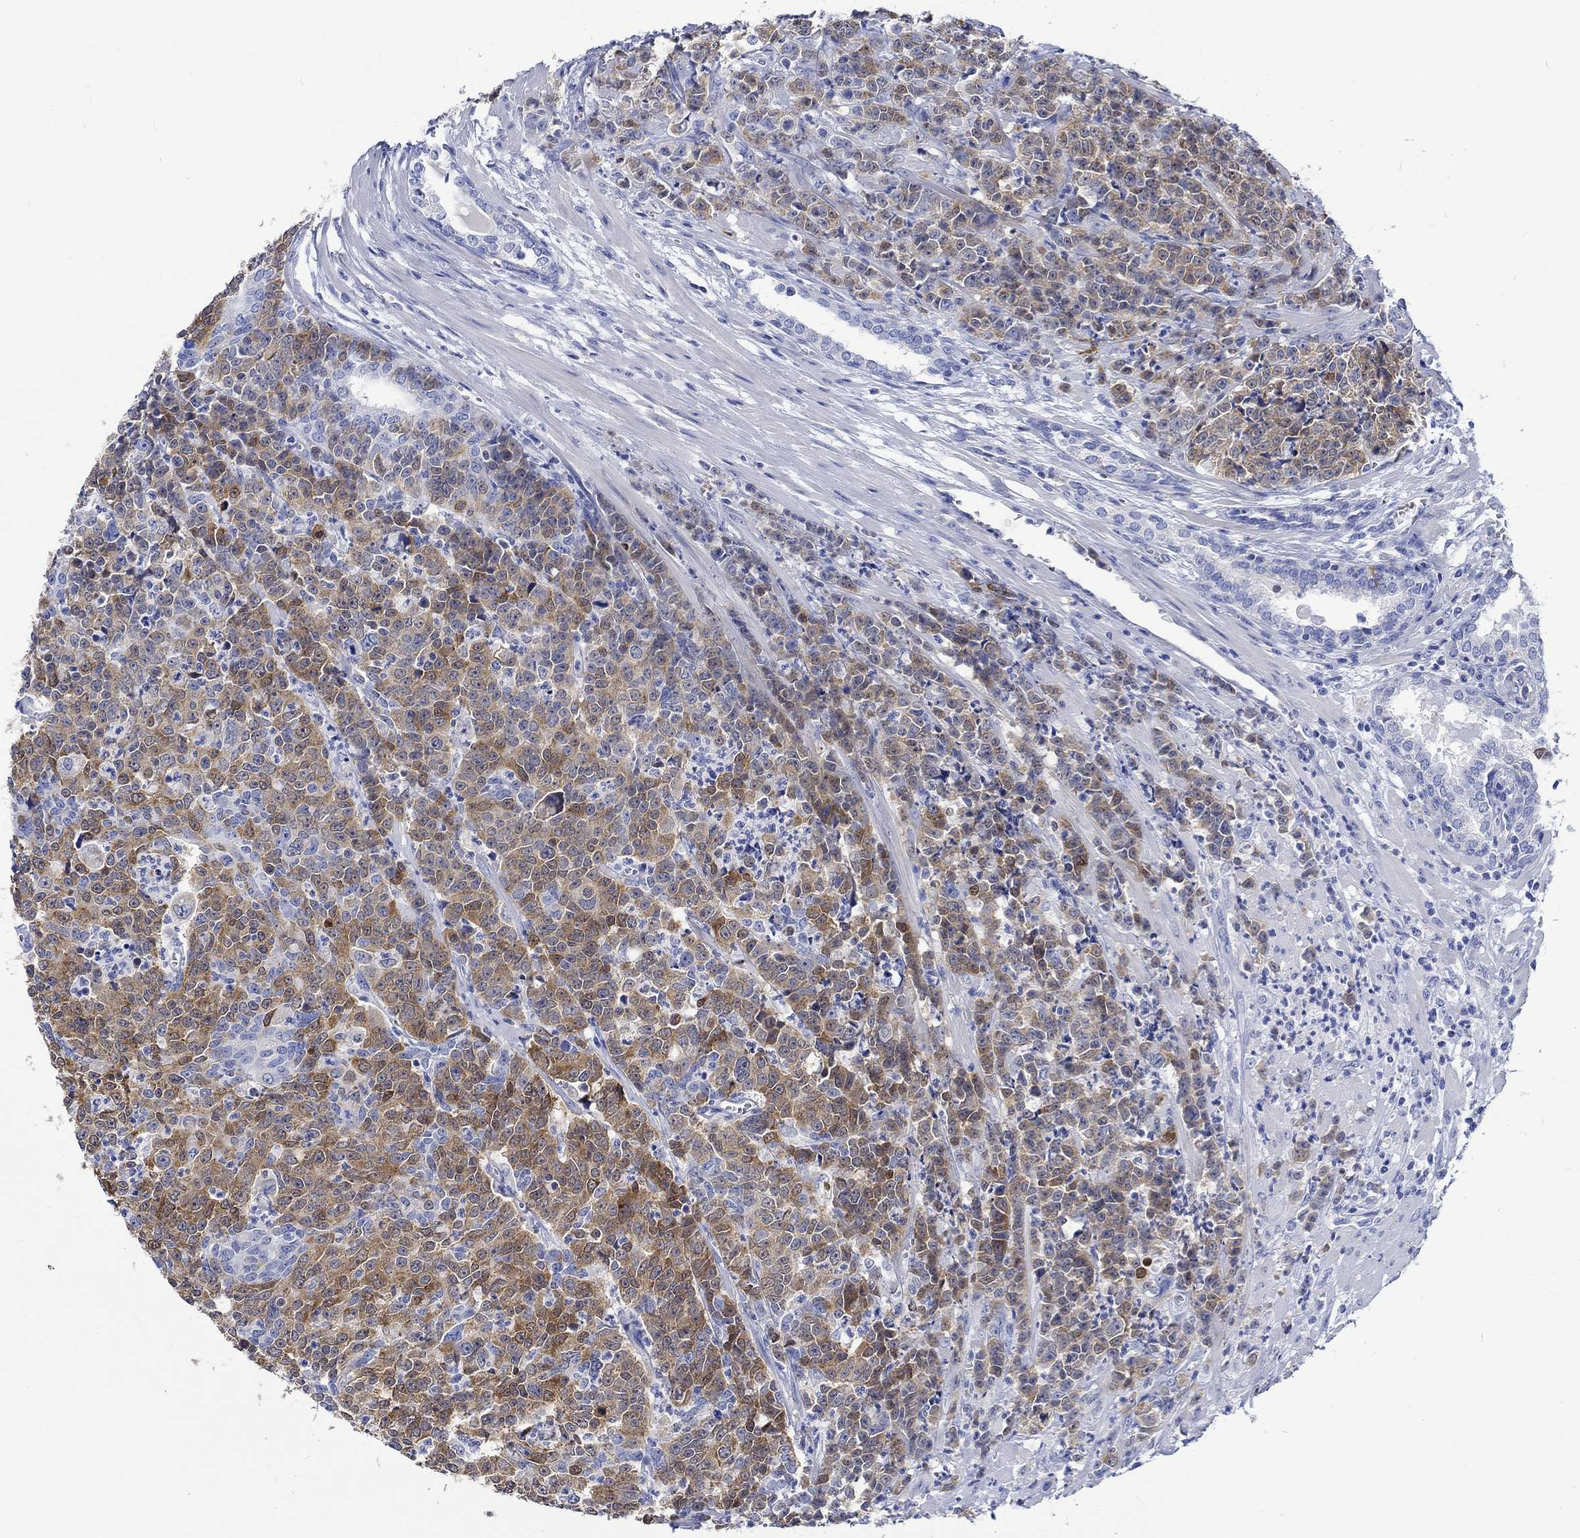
{"staining": {"intensity": "strong", "quantity": "25%-75%", "location": "cytoplasmic/membranous"}, "tissue": "prostate cancer", "cell_type": "Tumor cells", "image_type": "cancer", "snomed": [{"axis": "morphology", "description": "Adenocarcinoma, NOS"}, {"axis": "topography", "description": "Prostate"}], "caption": "Strong cytoplasmic/membranous protein staining is identified in approximately 25%-75% of tumor cells in adenocarcinoma (prostate). (Brightfield microscopy of DAB IHC at high magnification).", "gene": "CPLX2", "patient": {"sex": "male", "age": 67}}